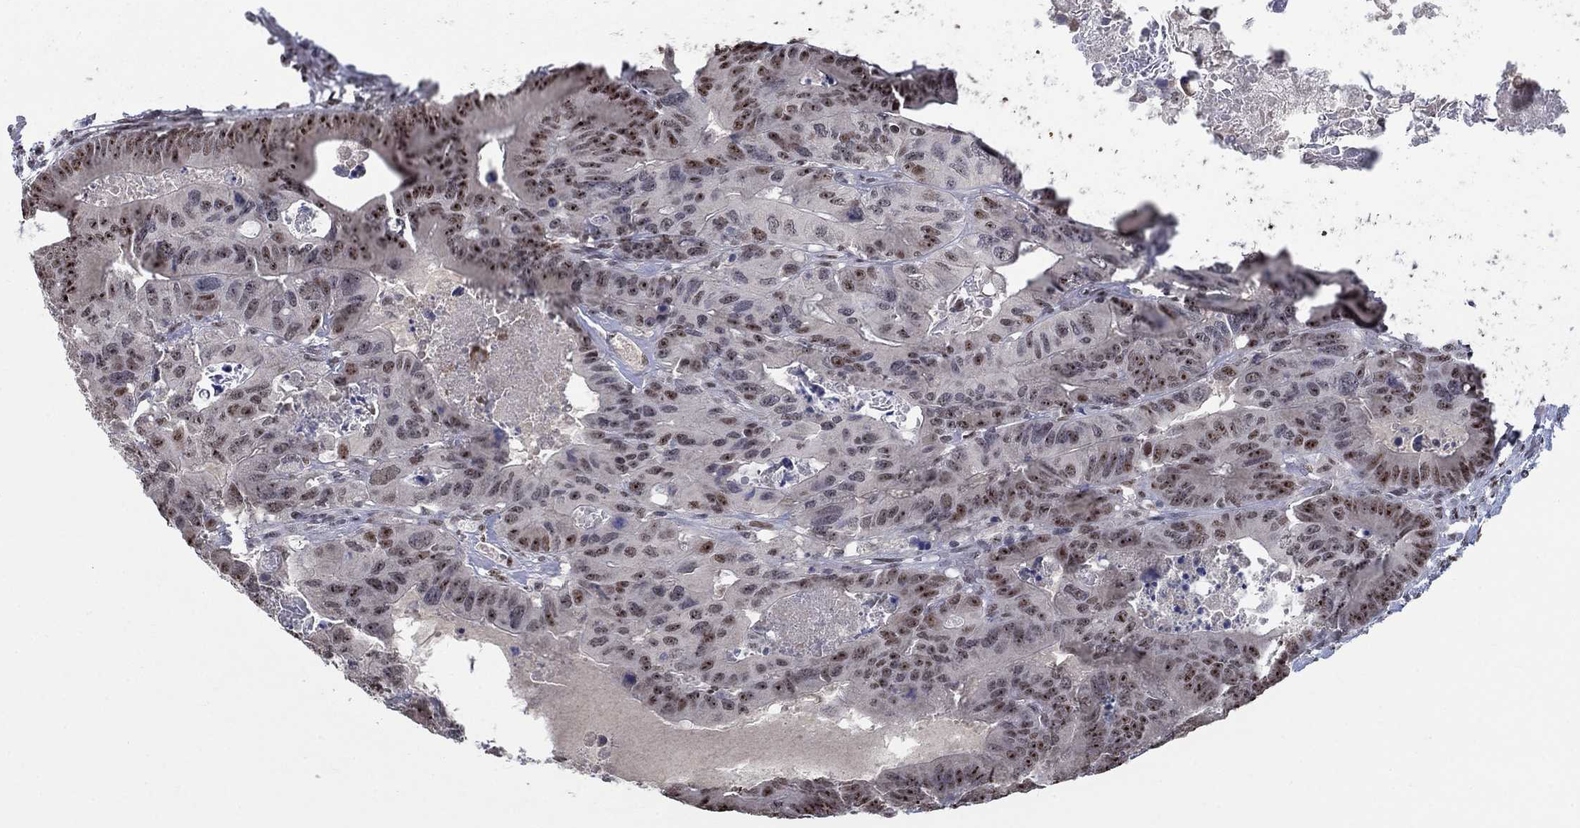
{"staining": {"intensity": "strong", "quantity": "25%-75%", "location": "nuclear"}, "tissue": "colorectal cancer", "cell_type": "Tumor cells", "image_type": "cancer", "snomed": [{"axis": "morphology", "description": "Adenocarcinoma, NOS"}, {"axis": "topography", "description": "Rectum"}], "caption": "Tumor cells show strong nuclear staining in approximately 25%-75% of cells in colorectal cancer. (brown staining indicates protein expression, while blue staining denotes nuclei).", "gene": "HTN1", "patient": {"sex": "male", "age": 64}}